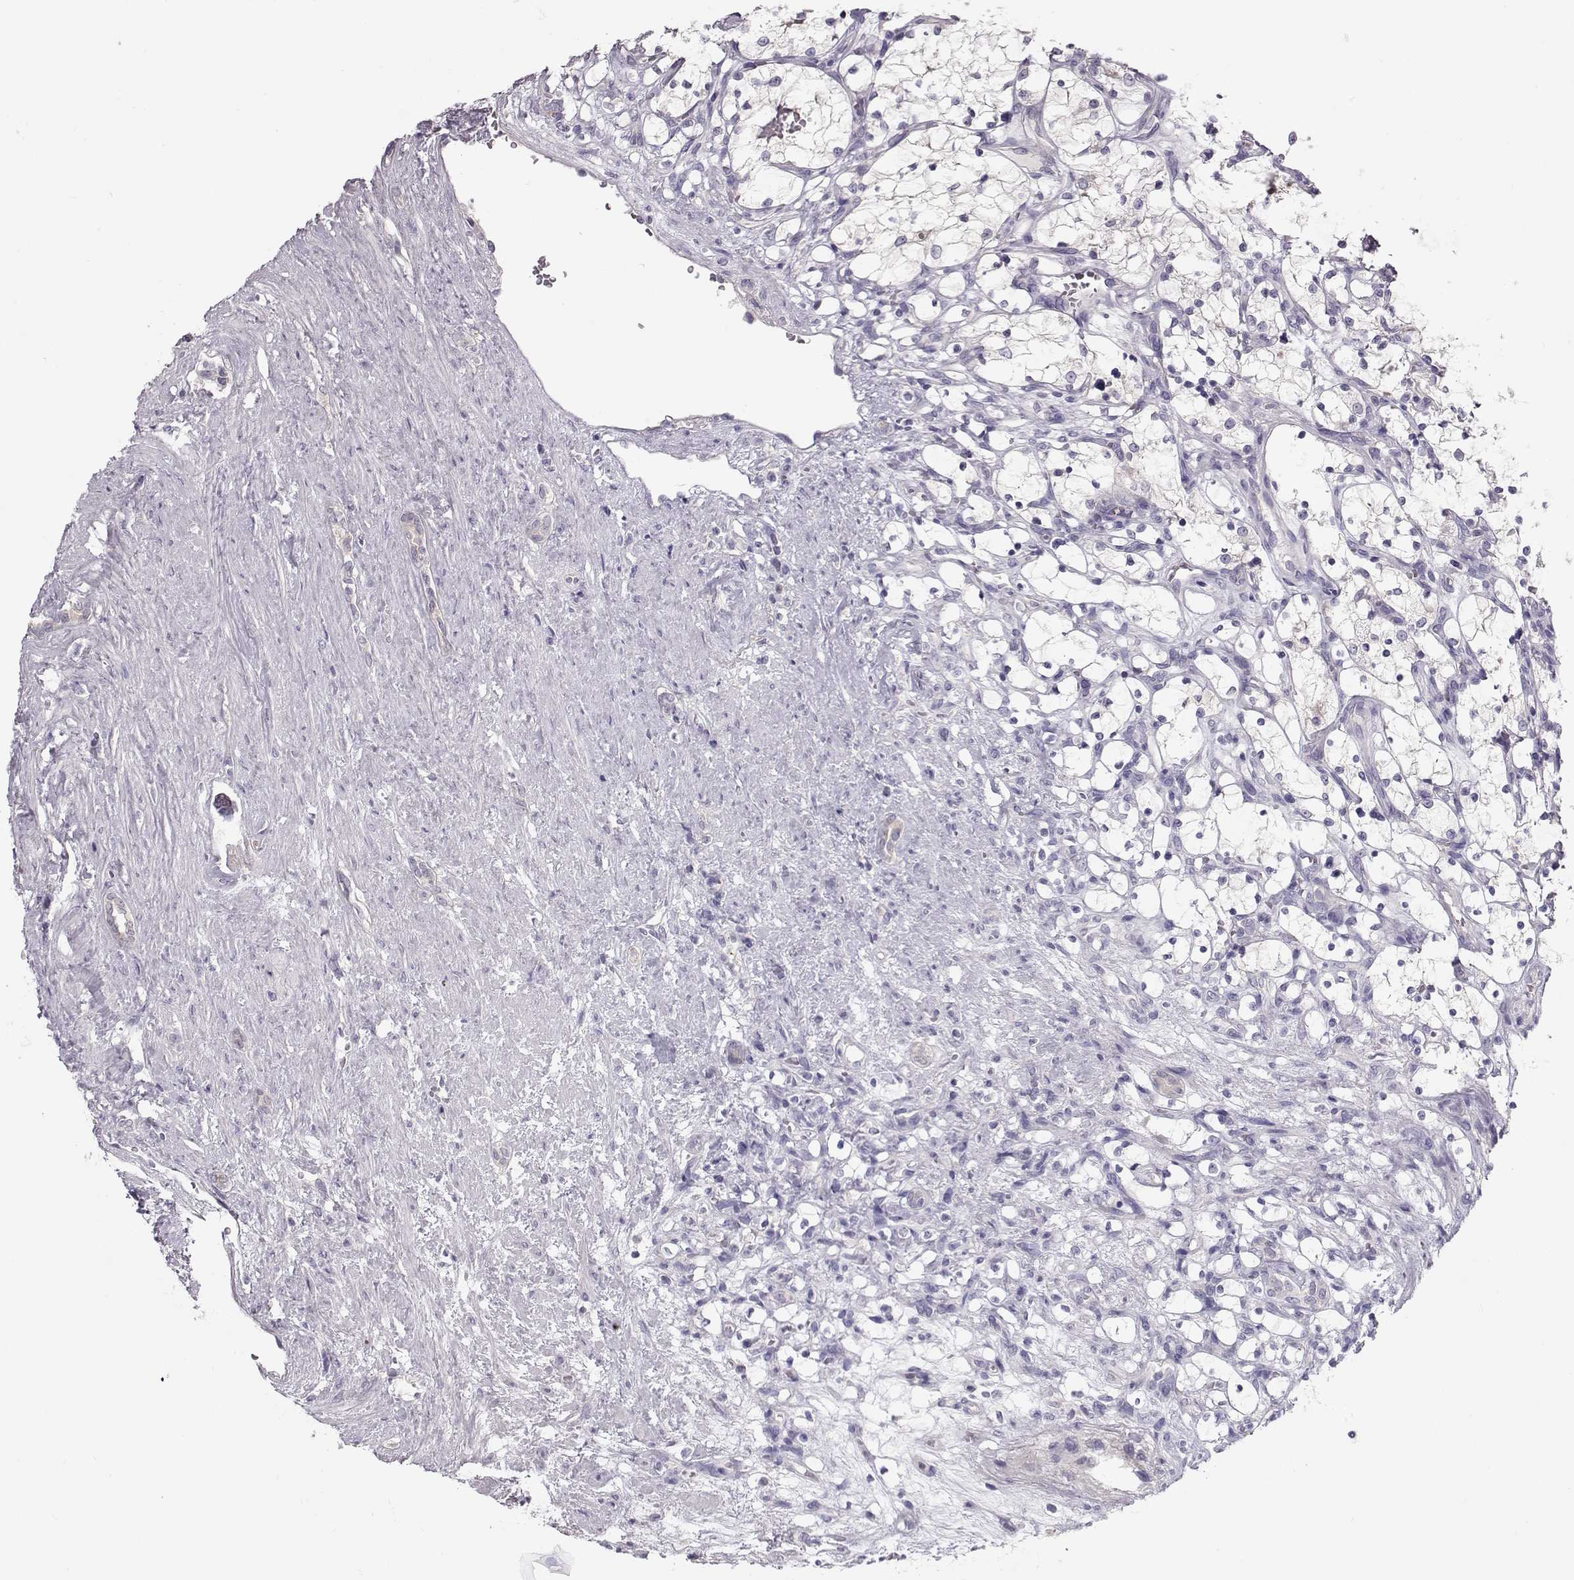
{"staining": {"intensity": "negative", "quantity": "none", "location": "none"}, "tissue": "renal cancer", "cell_type": "Tumor cells", "image_type": "cancer", "snomed": [{"axis": "morphology", "description": "Adenocarcinoma, NOS"}, {"axis": "topography", "description": "Kidney"}], "caption": "The image shows no staining of tumor cells in adenocarcinoma (renal).", "gene": "GRK1", "patient": {"sex": "female", "age": 69}}